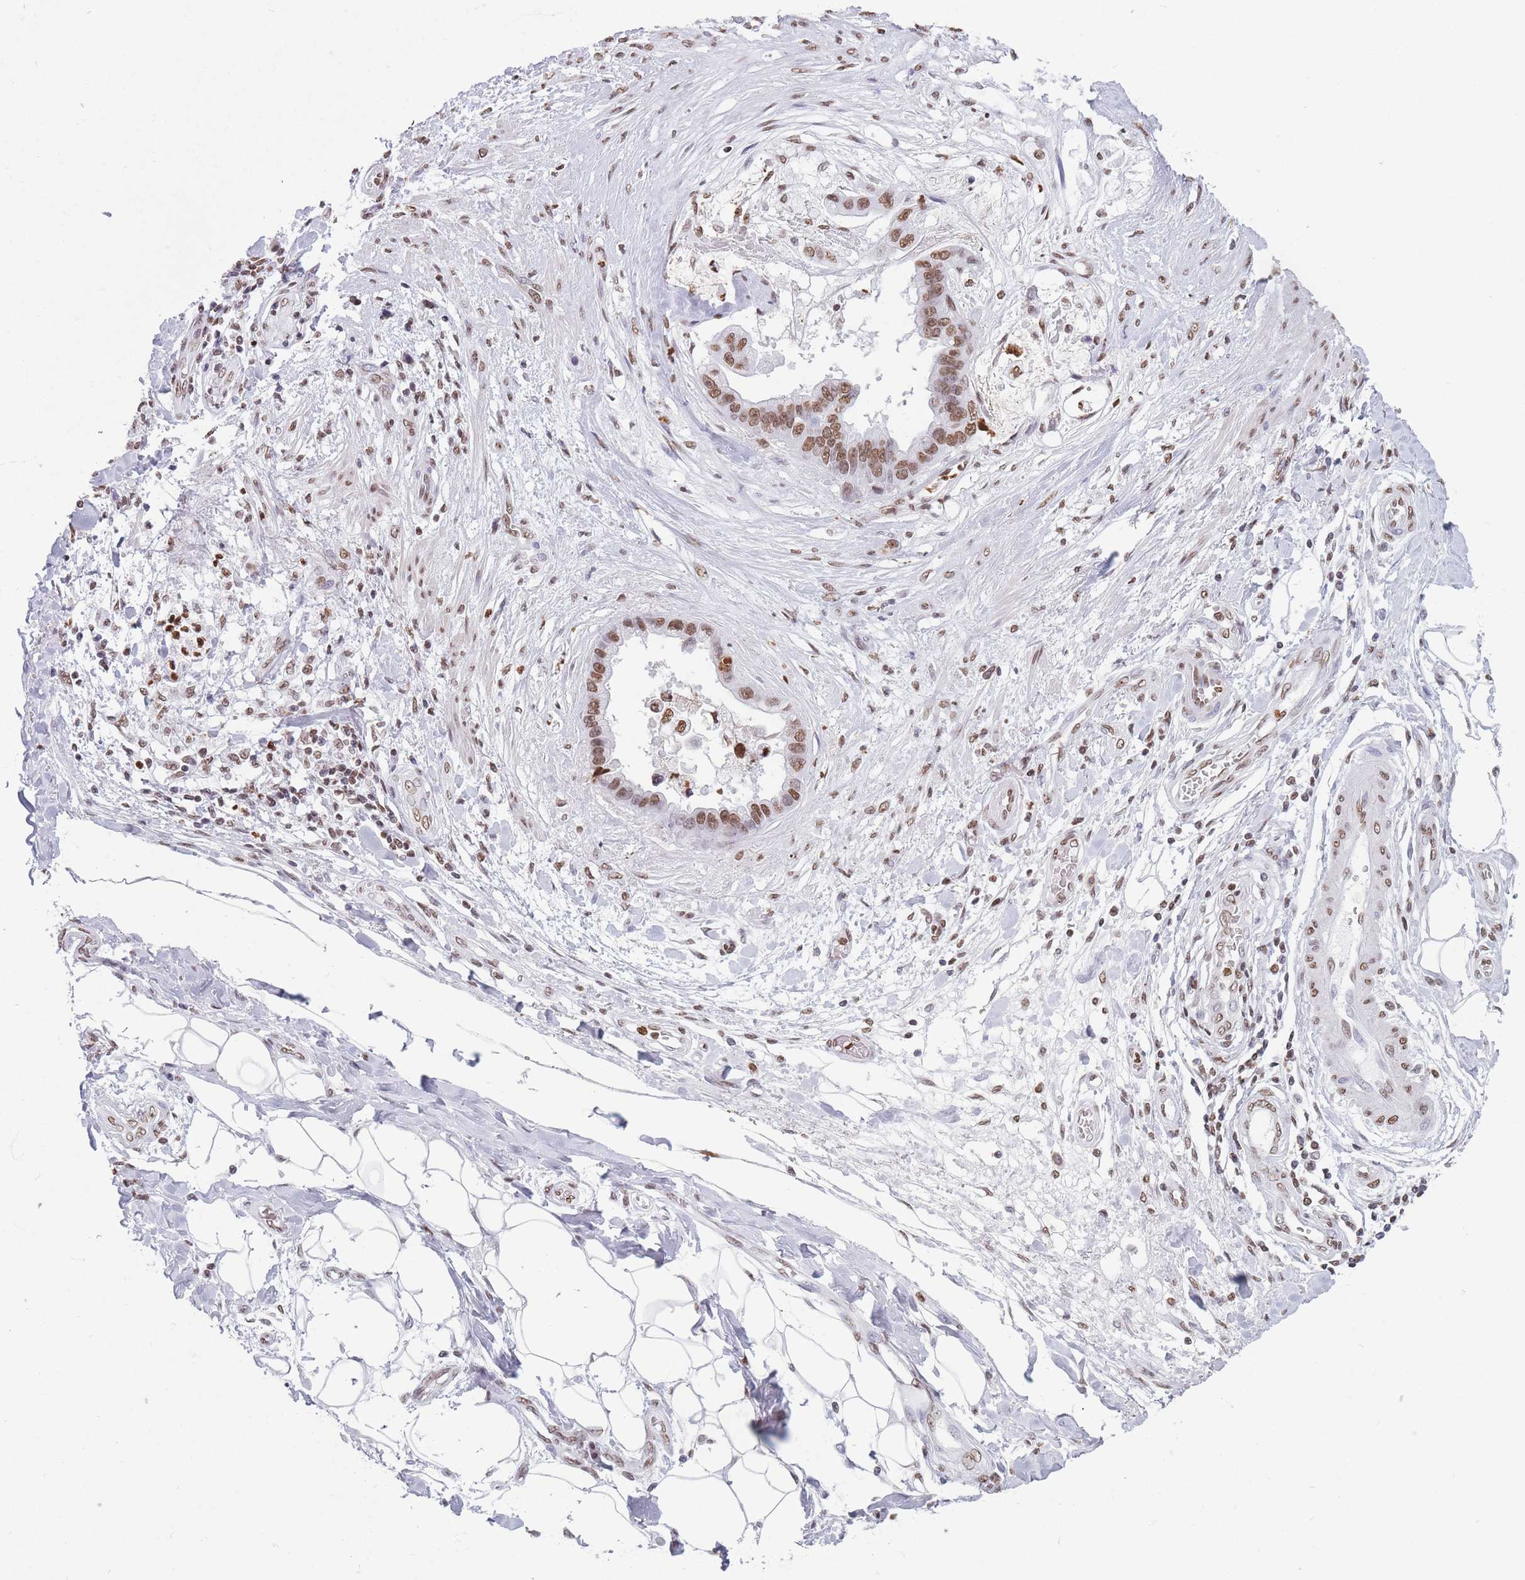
{"staining": {"intensity": "moderate", "quantity": ">75%", "location": "nuclear"}, "tissue": "stomach cancer", "cell_type": "Tumor cells", "image_type": "cancer", "snomed": [{"axis": "morphology", "description": "Adenocarcinoma, NOS"}, {"axis": "topography", "description": "Stomach"}], "caption": "Stomach cancer (adenocarcinoma) stained with a brown dye shows moderate nuclear positive expression in approximately >75% of tumor cells.", "gene": "RYK", "patient": {"sex": "male", "age": 62}}